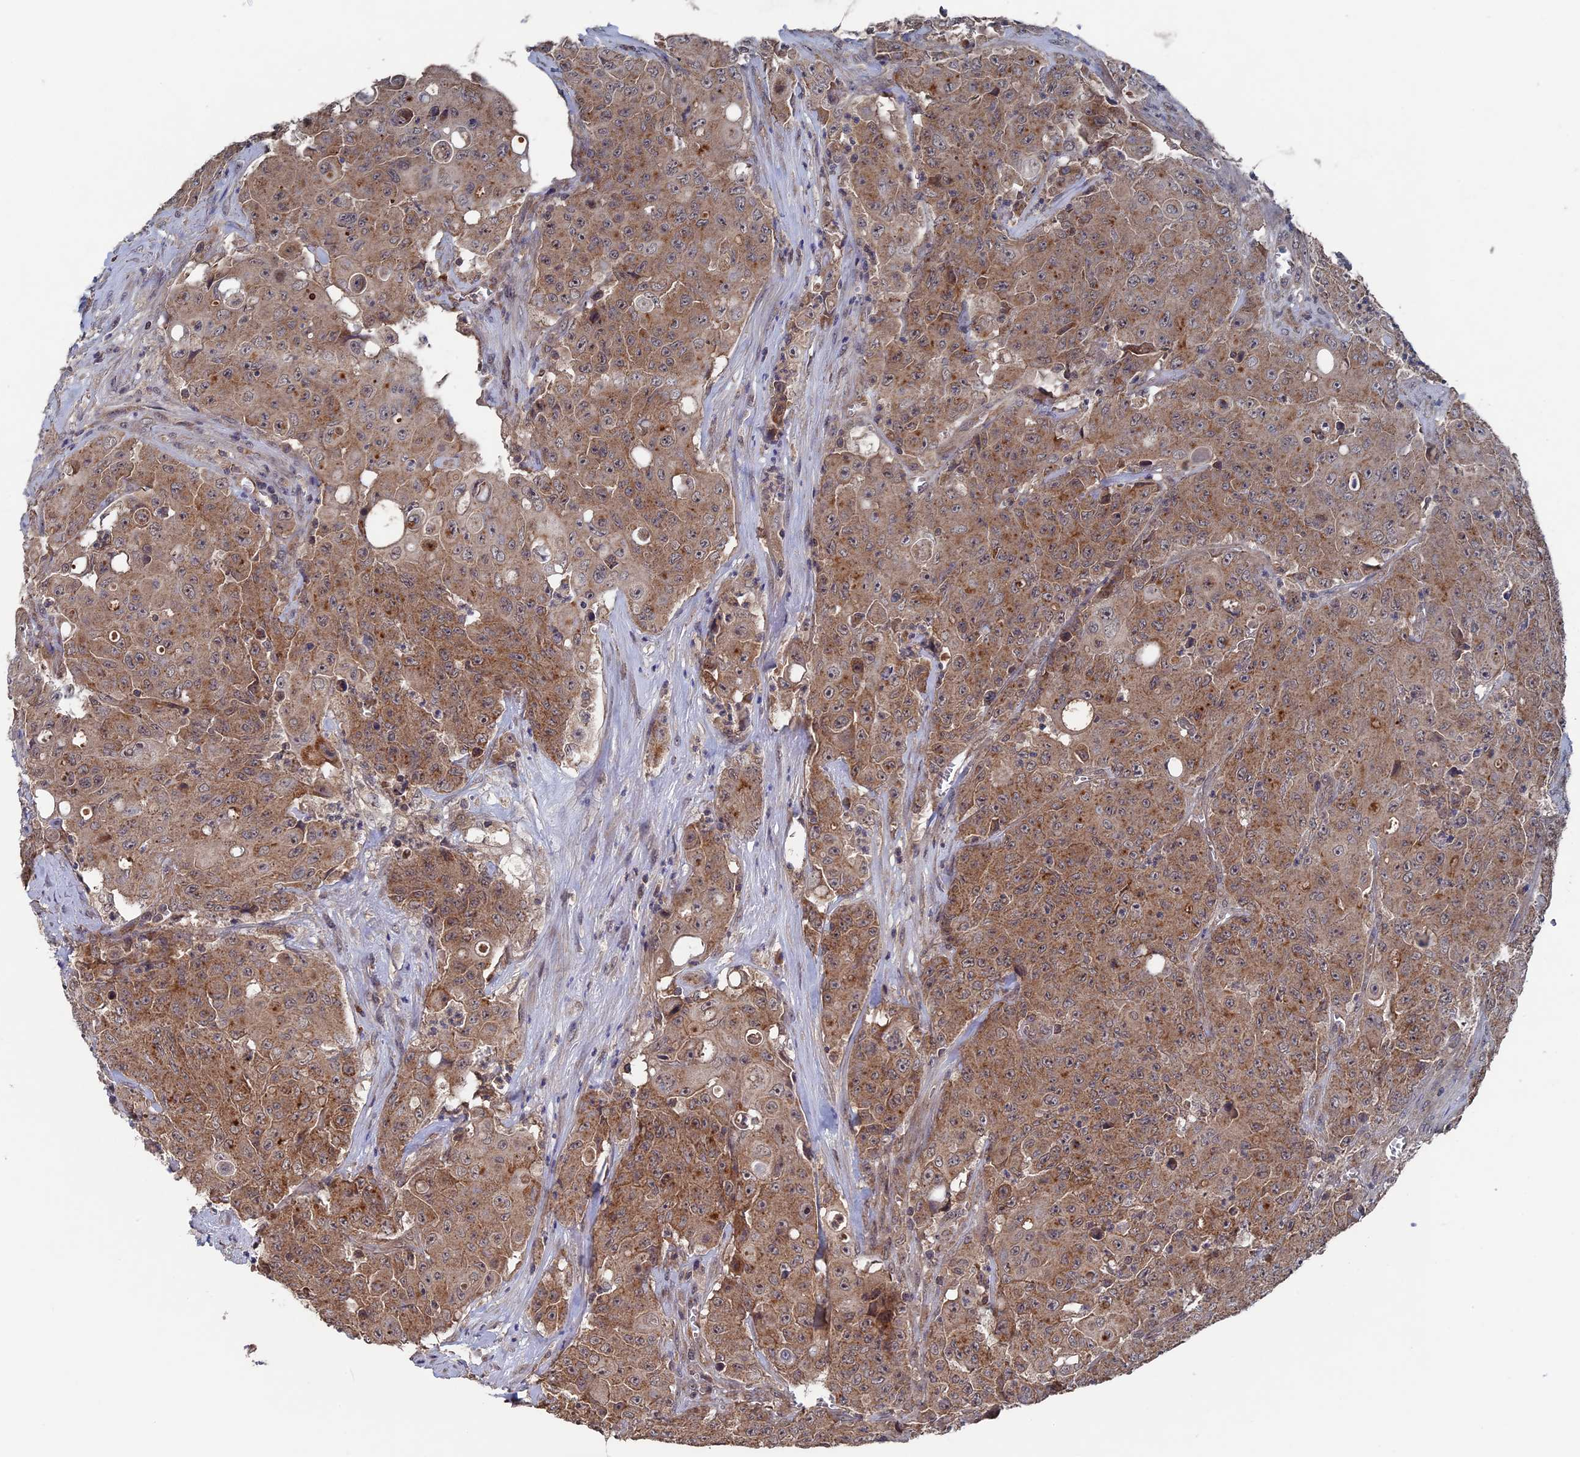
{"staining": {"intensity": "moderate", "quantity": "25%-75%", "location": "cytoplasmic/membranous"}, "tissue": "colorectal cancer", "cell_type": "Tumor cells", "image_type": "cancer", "snomed": [{"axis": "morphology", "description": "Adenocarcinoma, NOS"}, {"axis": "topography", "description": "Colon"}], "caption": "The histopathology image reveals a brown stain indicating the presence of a protein in the cytoplasmic/membranous of tumor cells in colorectal cancer.", "gene": "RAB15", "patient": {"sex": "male", "age": 51}}